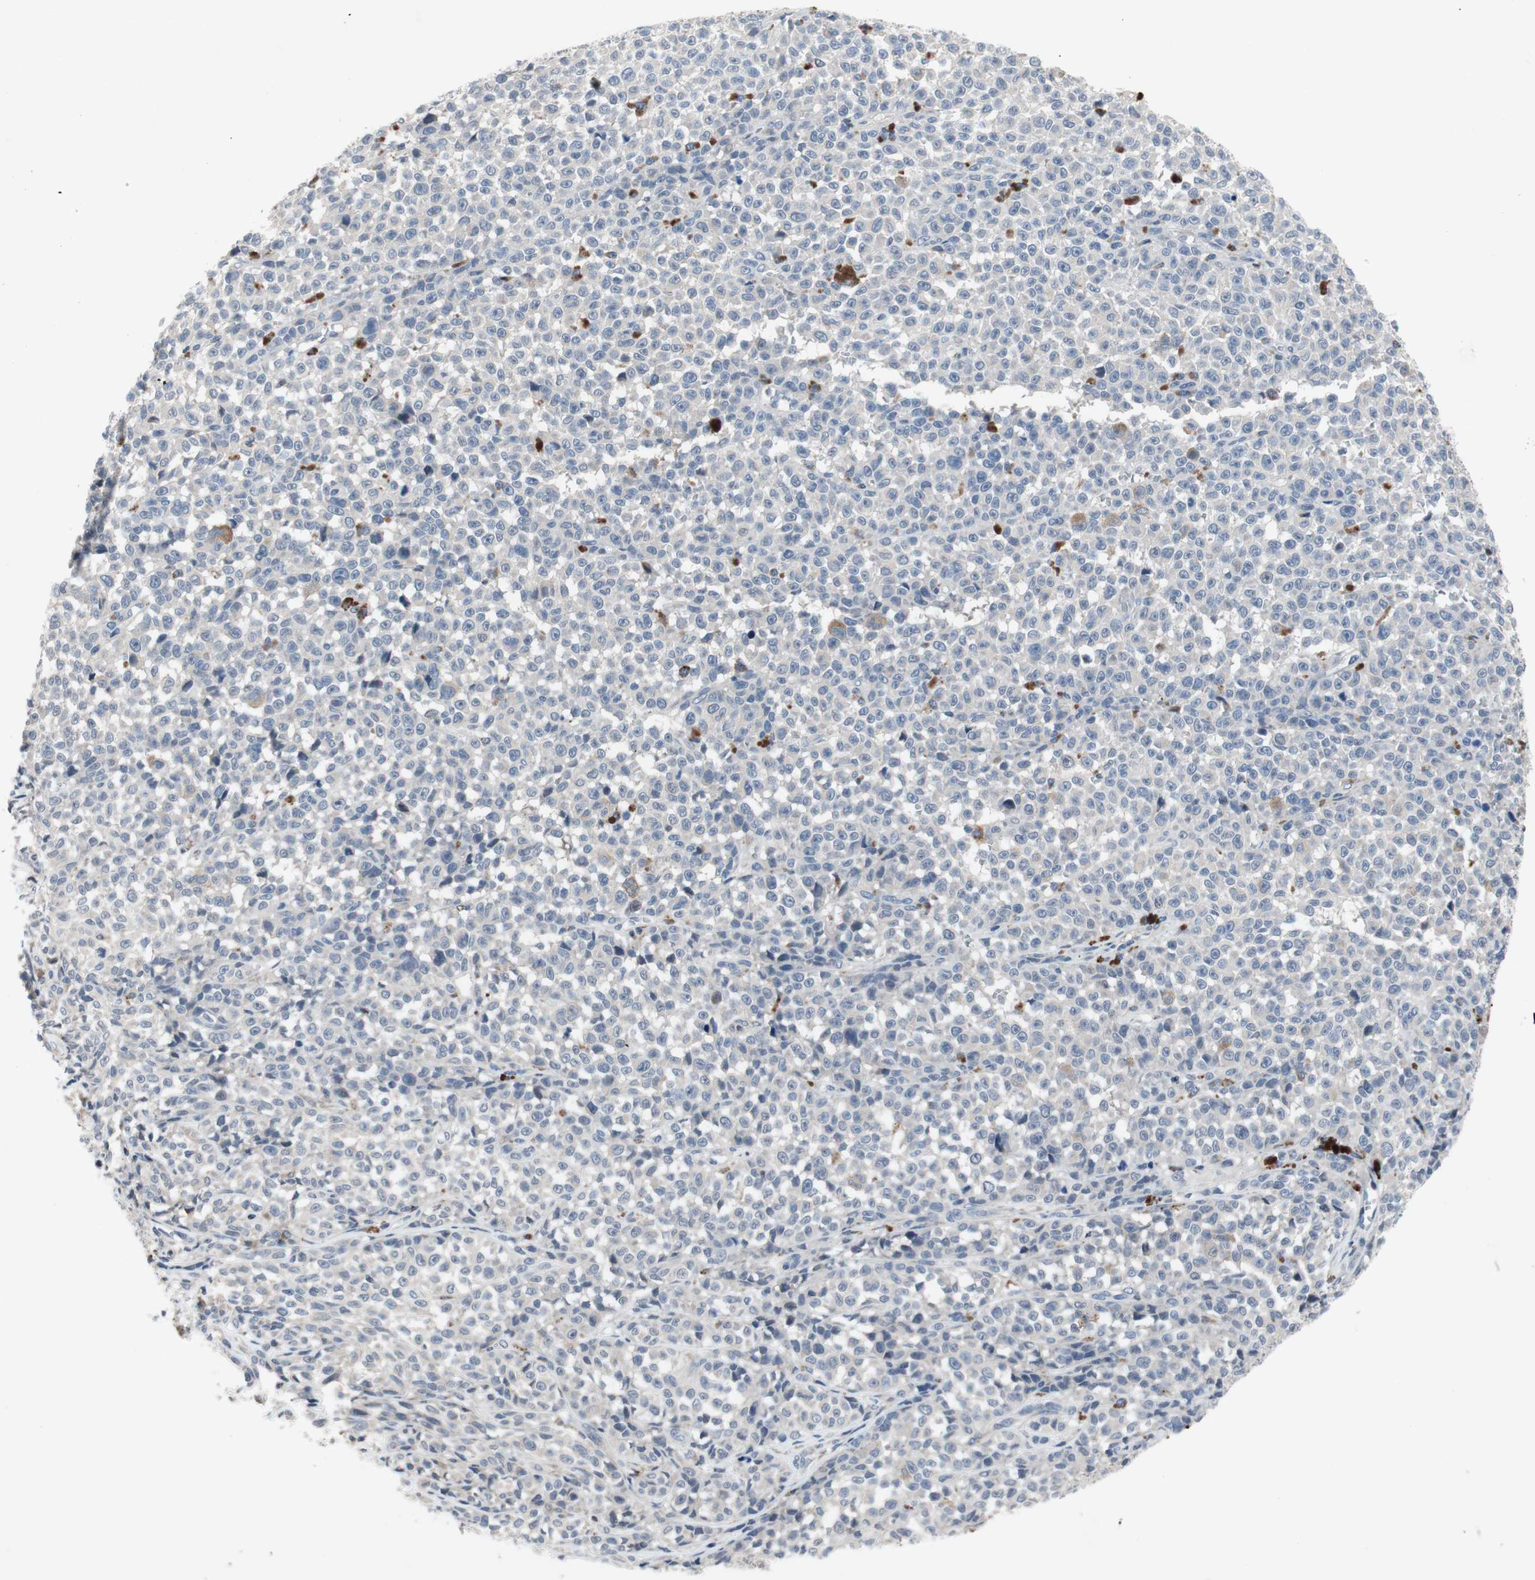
{"staining": {"intensity": "negative", "quantity": "none", "location": "none"}, "tissue": "melanoma", "cell_type": "Tumor cells", "image_type": "cancer", "snomed": [{"axis": "morphology", "description": "Malignant melanoma, NOS"}, {"axis": "topography", "description": "Skin"}], "caption": "Tumor cells show no significant protein staining in malignant melanoma.", "gene": "MUTYH", "patient": {"sex": "female", "age": 82}}